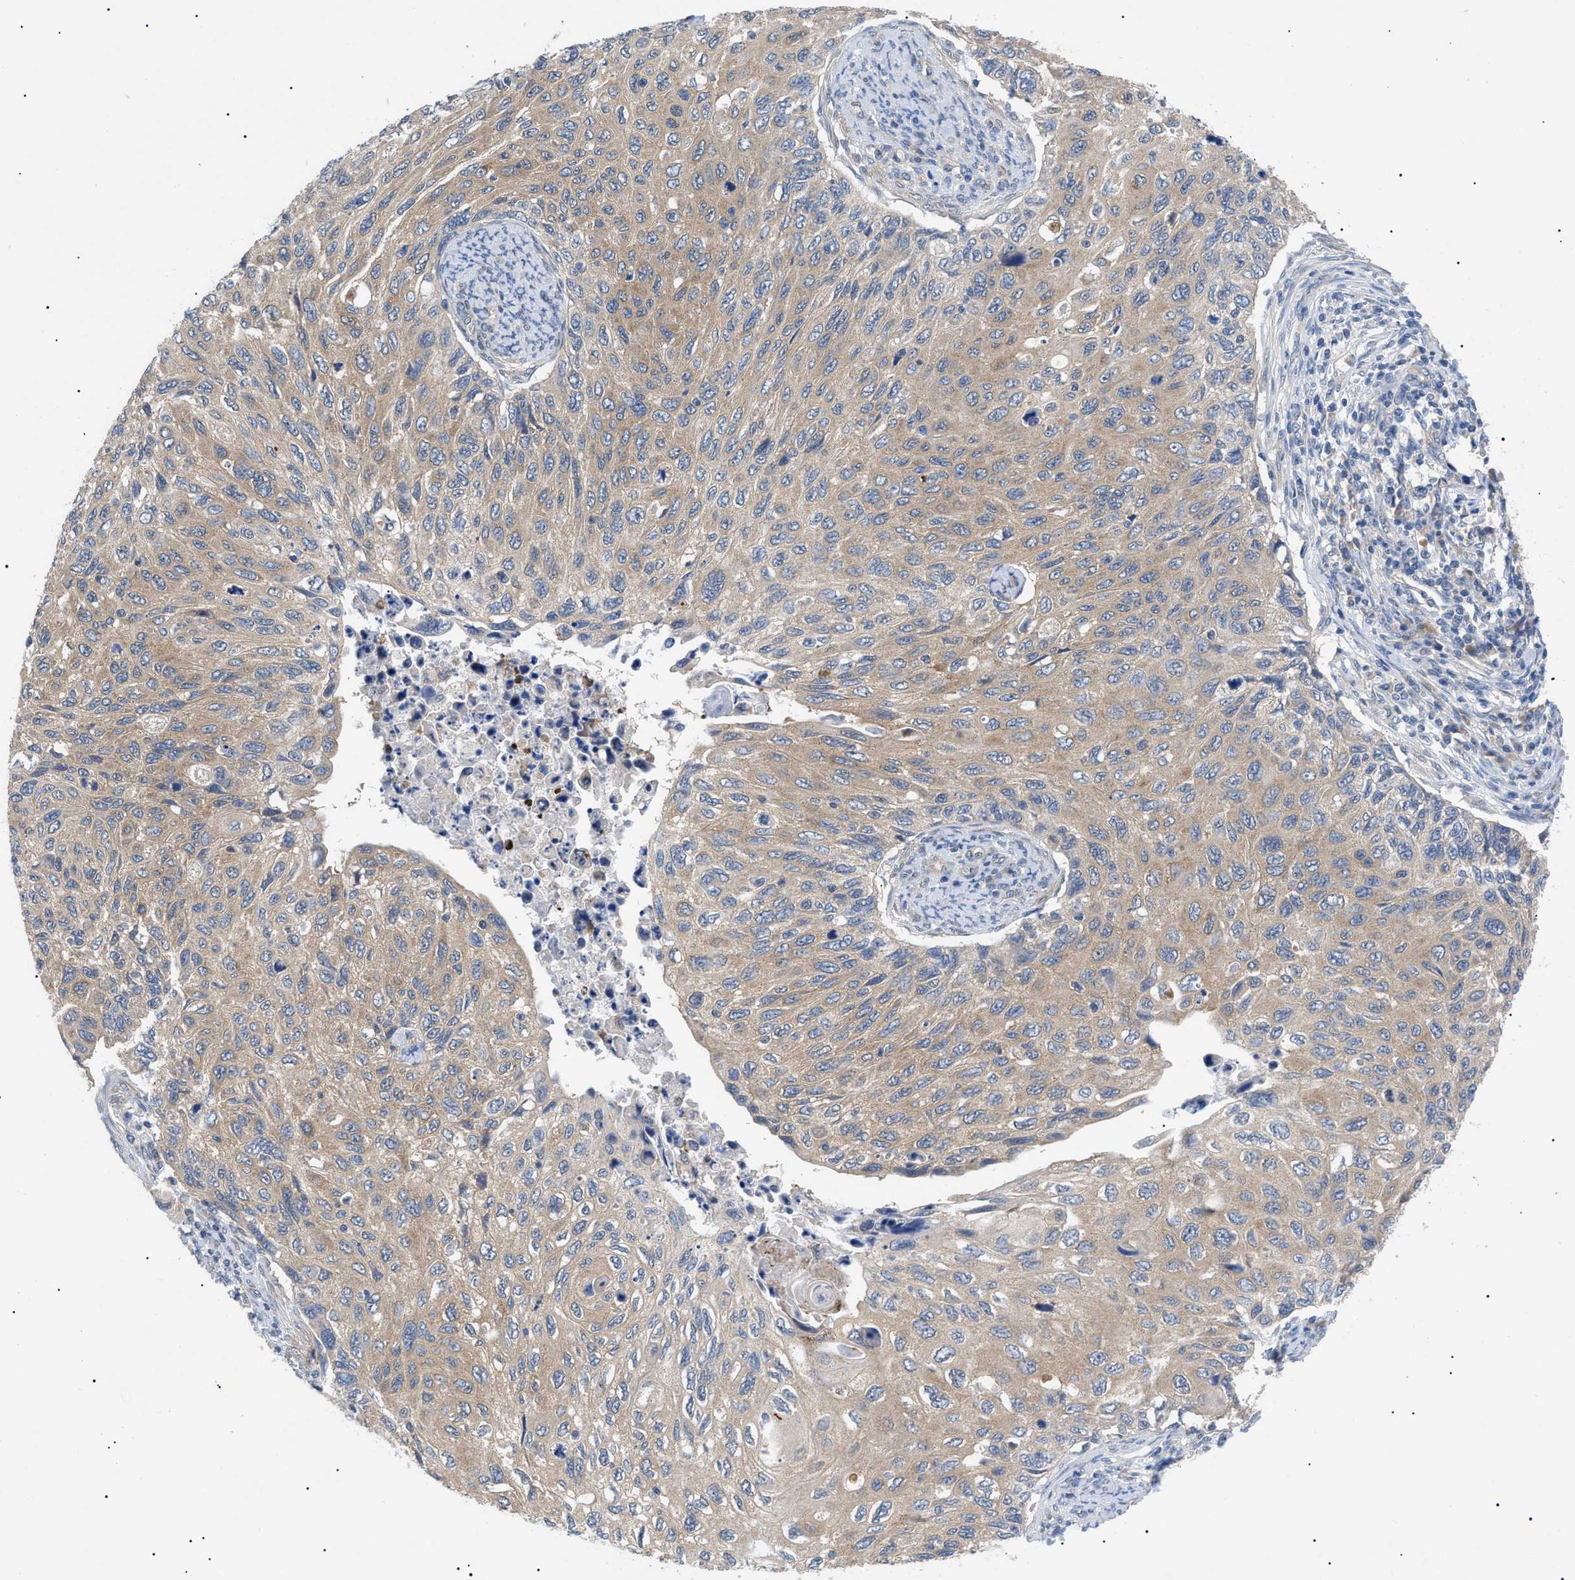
{"staining": {"intensity": "weak", "quantity": ">75%", "location": "cytoplasmic/membranous"}, "tissue": "cervical cancer", "cell_type": "Tumor cells", "image_type": "cancer", "snomed": [{"axis": "morphology", "description": "Squamous cell carcinoma, NOS"}, {"axis": "topography", "description": "Cervix"}], "caption": "Cervical cancer tissue reveals weak cytoplasmic/membranous expression in about >75% of tumor cells", "gene": "RIPK1", "patient": {"sex": "female", "age": 70}}